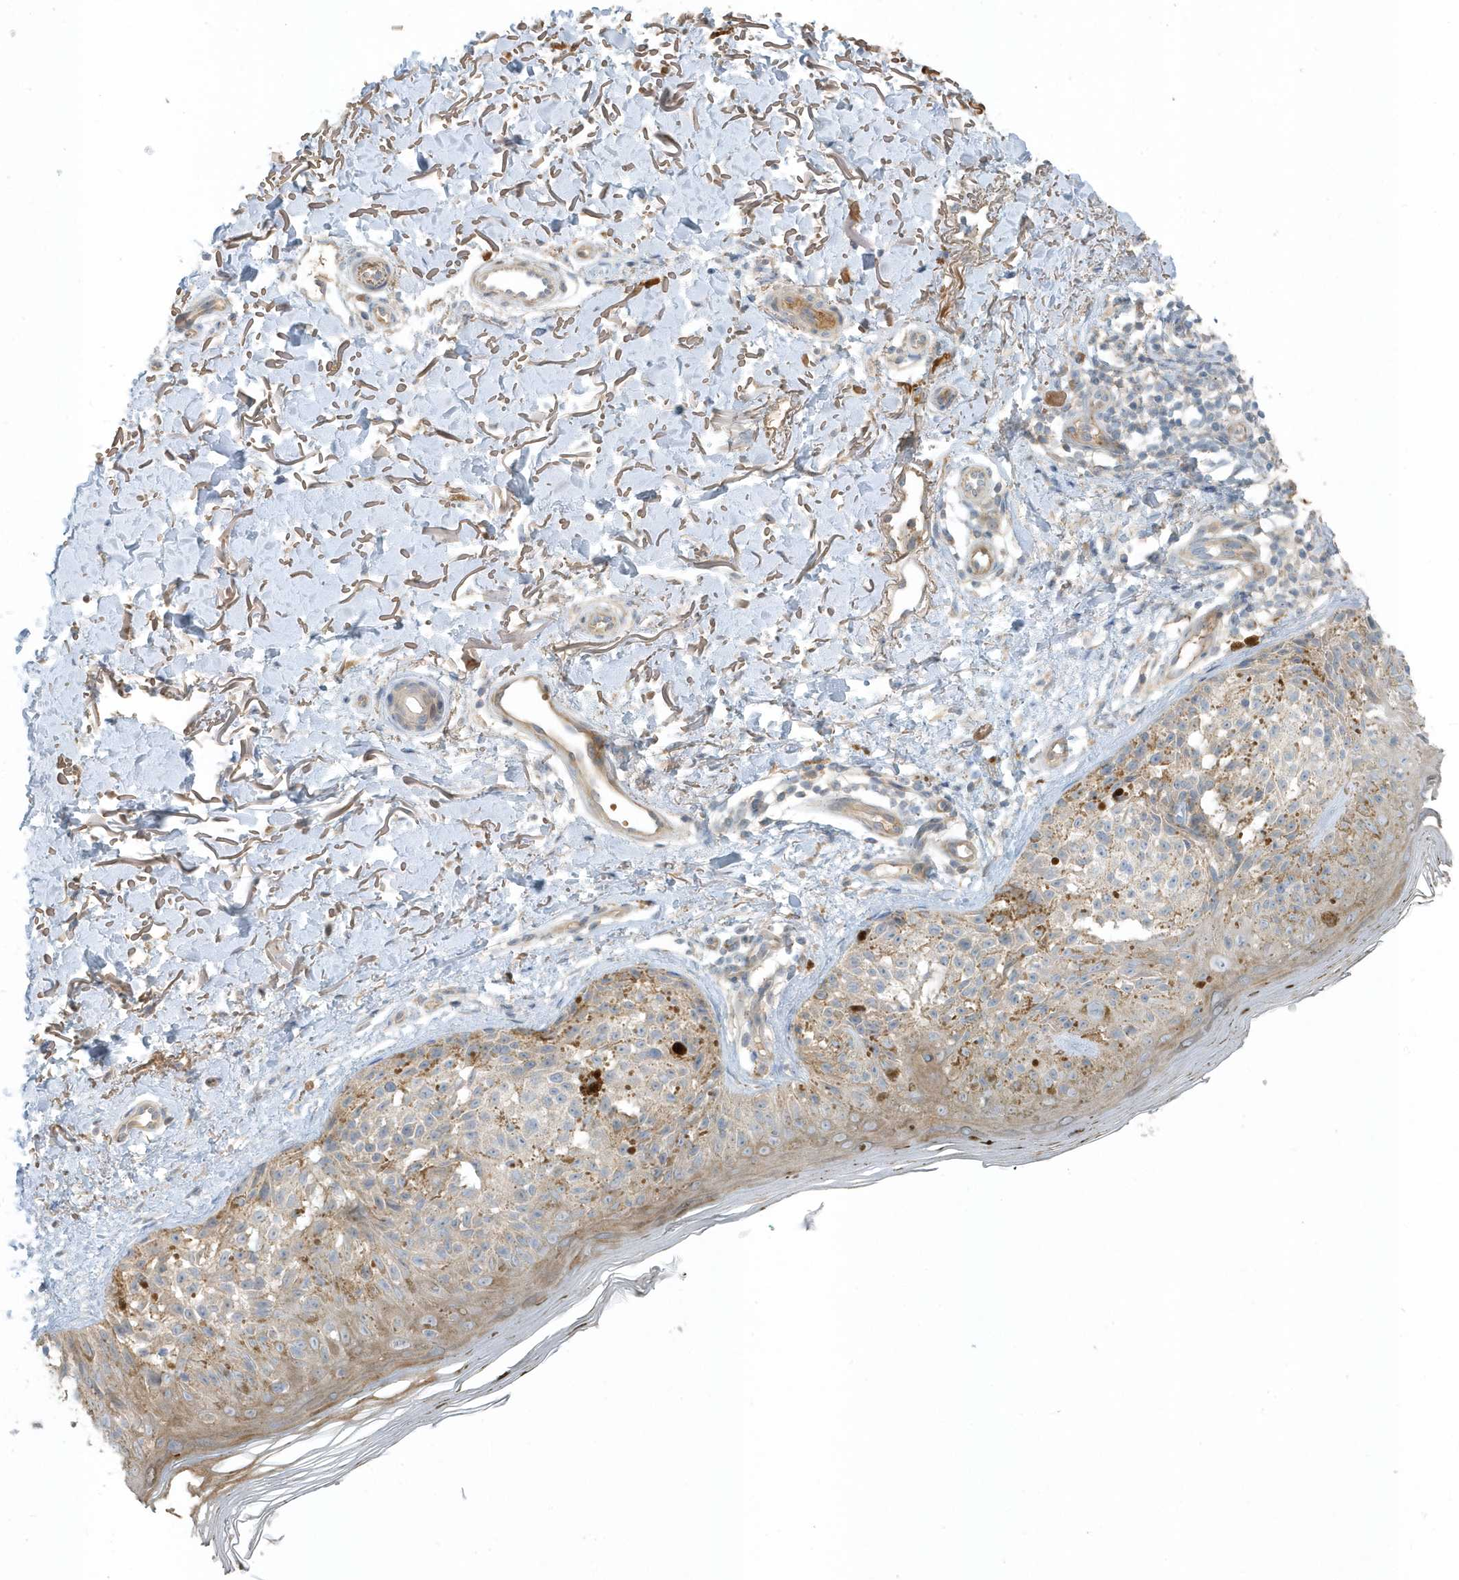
{"staining": {"intensity": "weak", "quantity": "<25%", "location": "cytoplasmic/membranous"}, "tissue": "melanoma", "cell_type": "Tumor cells", "image_type": "cancer", "snomed": [{"axis": "morphology", "description": "Malignant melanoma, NOS"}, {"axis": "topography", "description": "Skin"}], "caption": "This micrograph is of malignant melanoma stained with immunohistochemistry to label a protein in brown with the nuclei are counter-stained blue. There is no staining in tumor cells.", "gene": "USP53", "patient": {"sex": "female", "age": 50}}